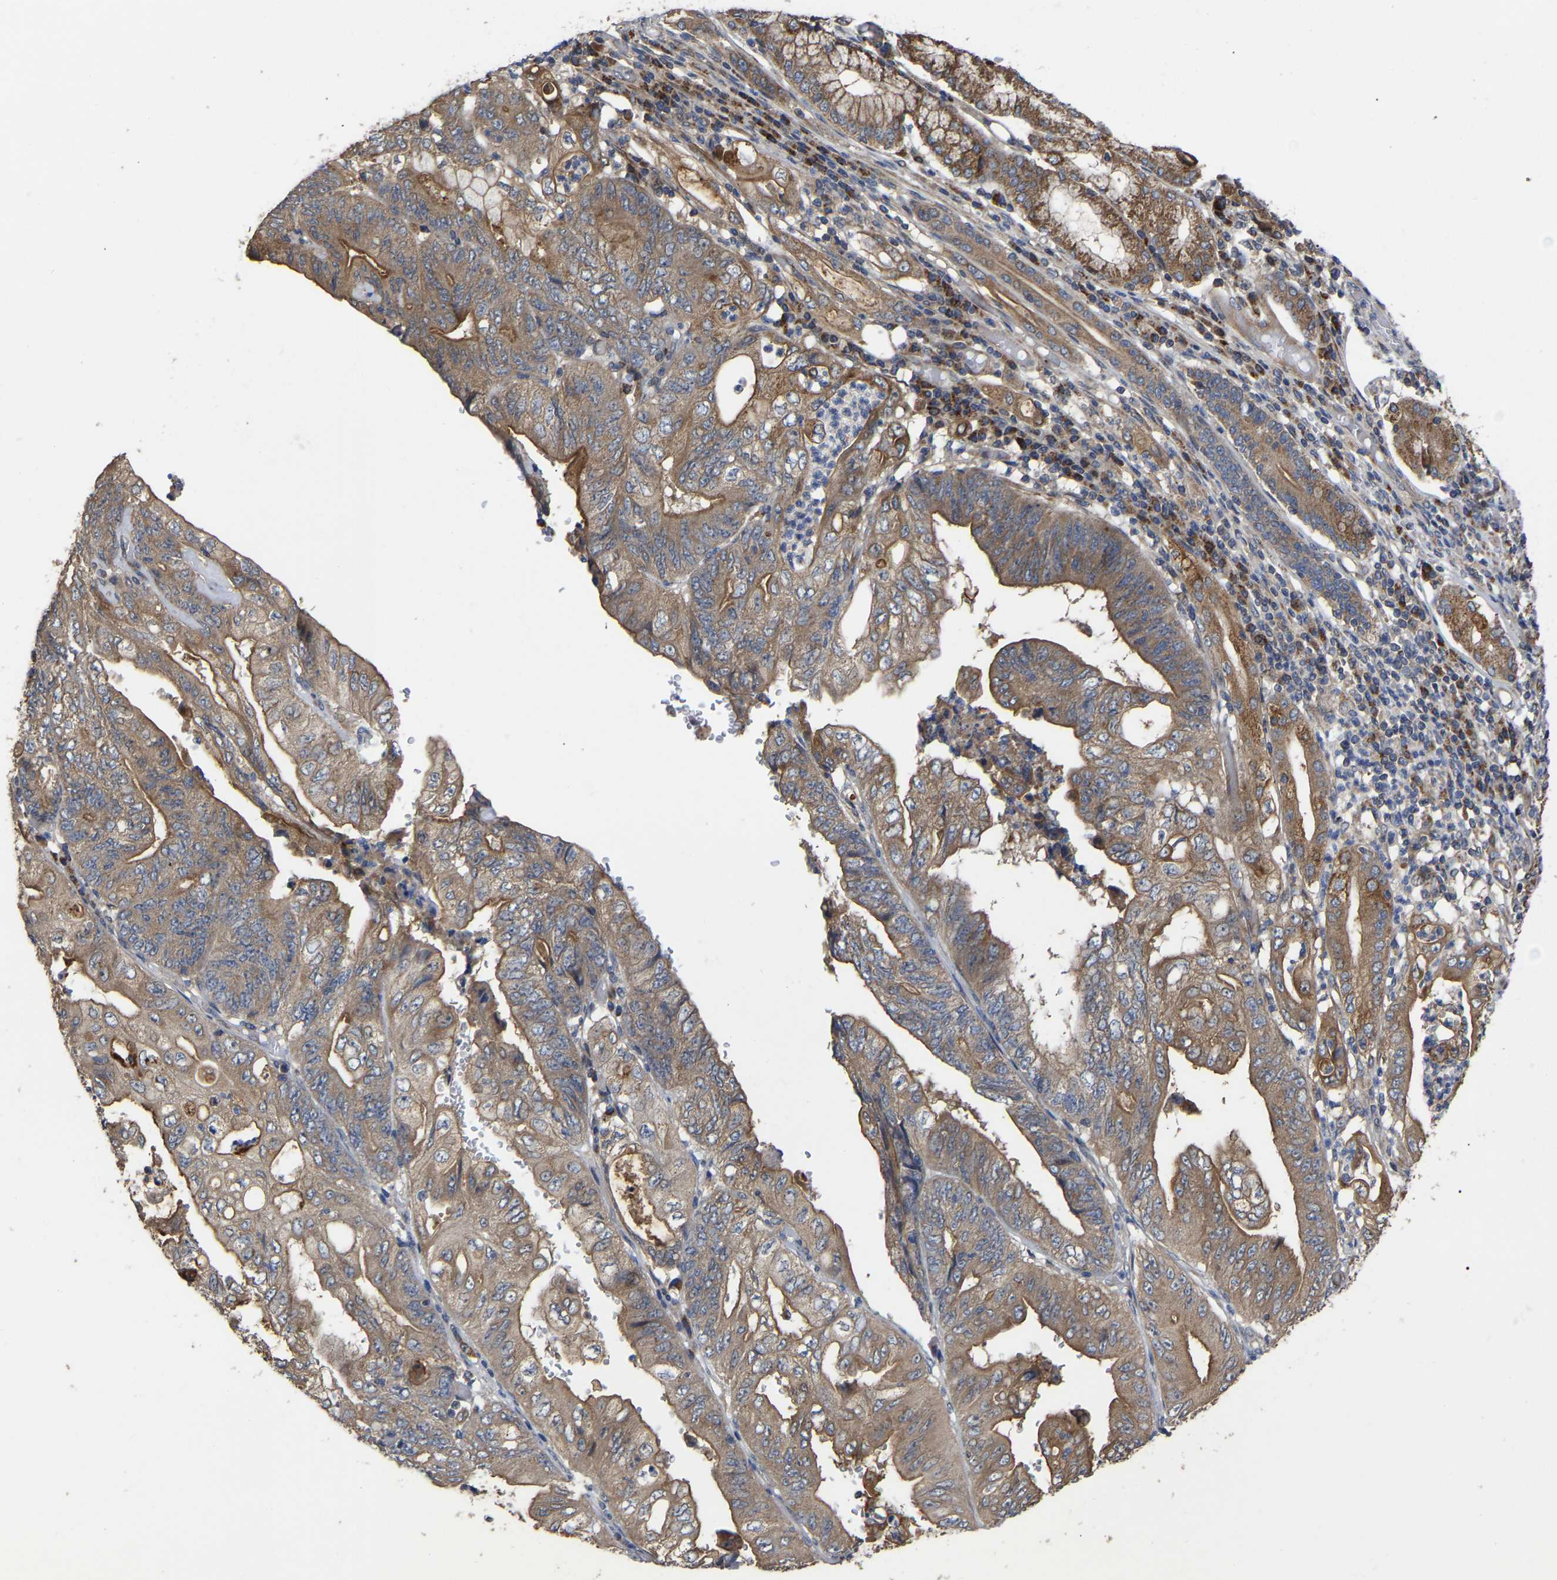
{"staining": {"intensity": "moderate", "quantity": ">75%", "location": "cytoplasmic/membranous"}, "tissue": "stomach cancer", "cell_type": "Tumor cells", "image_type": "cancer", "snomed": [{"axis": "morphology", "description": "Adenocarcinoma, NOS"}, {"axis": "topography", "description": "Stomach"}], "caption": "Adenocarcinoma (stomach) was stained to show a protein in brown. There is medium levels of moderate cytoplasmic/membranous expression in about >75% of tumor cells.", "gene": "GCC1", "patient": {"sex": "female", "age": 73}}